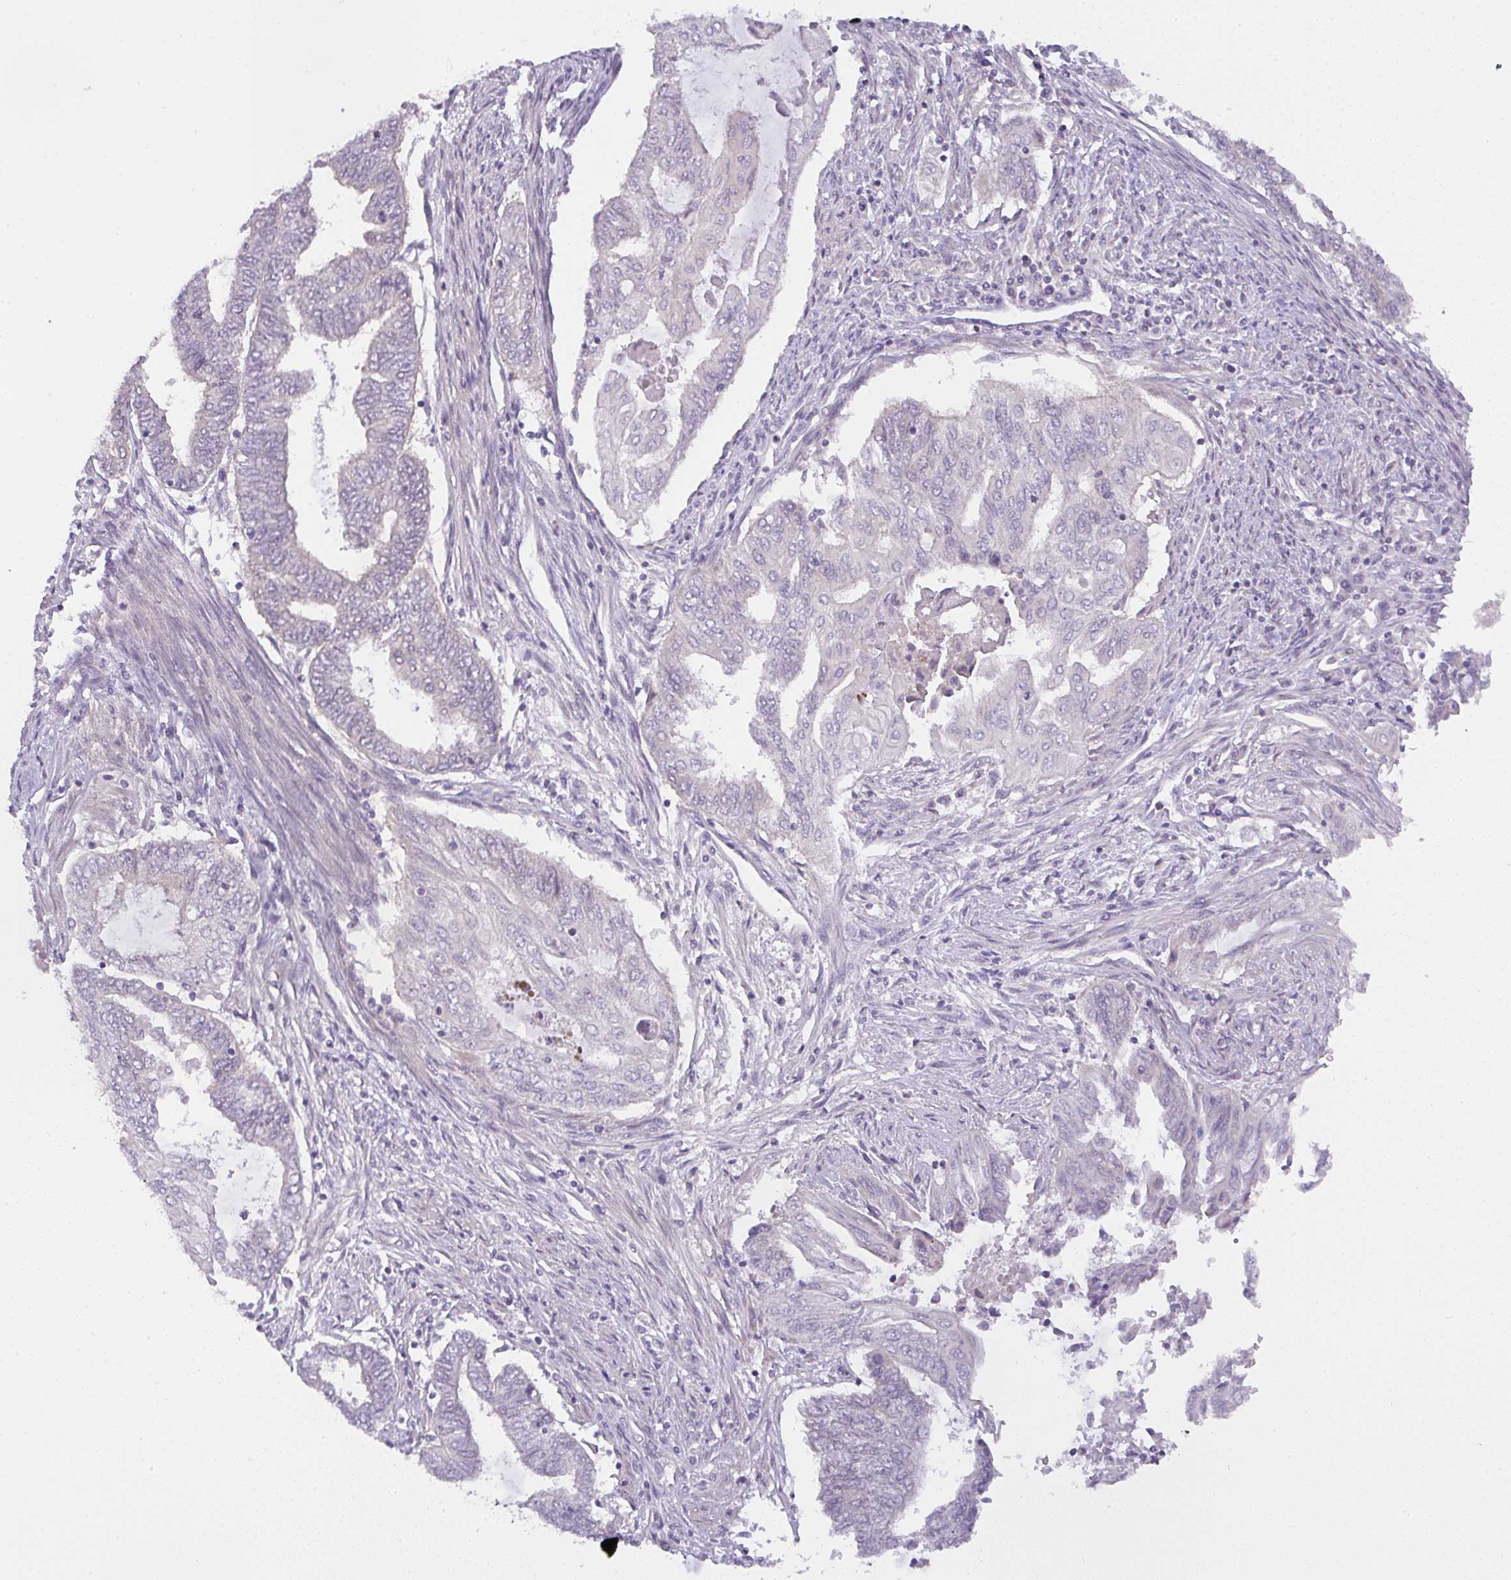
{"staining": {"intensity": "negative", "quantity": "none", "location": "none"}, "tissue": "endometrial cancer", "cell_type": "Tumor cells", "image_type": "cancer", "snomed": [{"axis": "morphology", "description": "Adenocarcinoma, NOS"}, {"axis": "topography", "description": "Uterus"}, {"axis": "topography", "description": "Endometrium"}], "caption": "There is no significant expression in tumor cells of adenocarcinoma (endometrial). (Immunohistochemistry (ihc), brightfield microscopy, high magnification).", "gene": "CSE1L", "patient": {"sex": "female", "age": 70}}